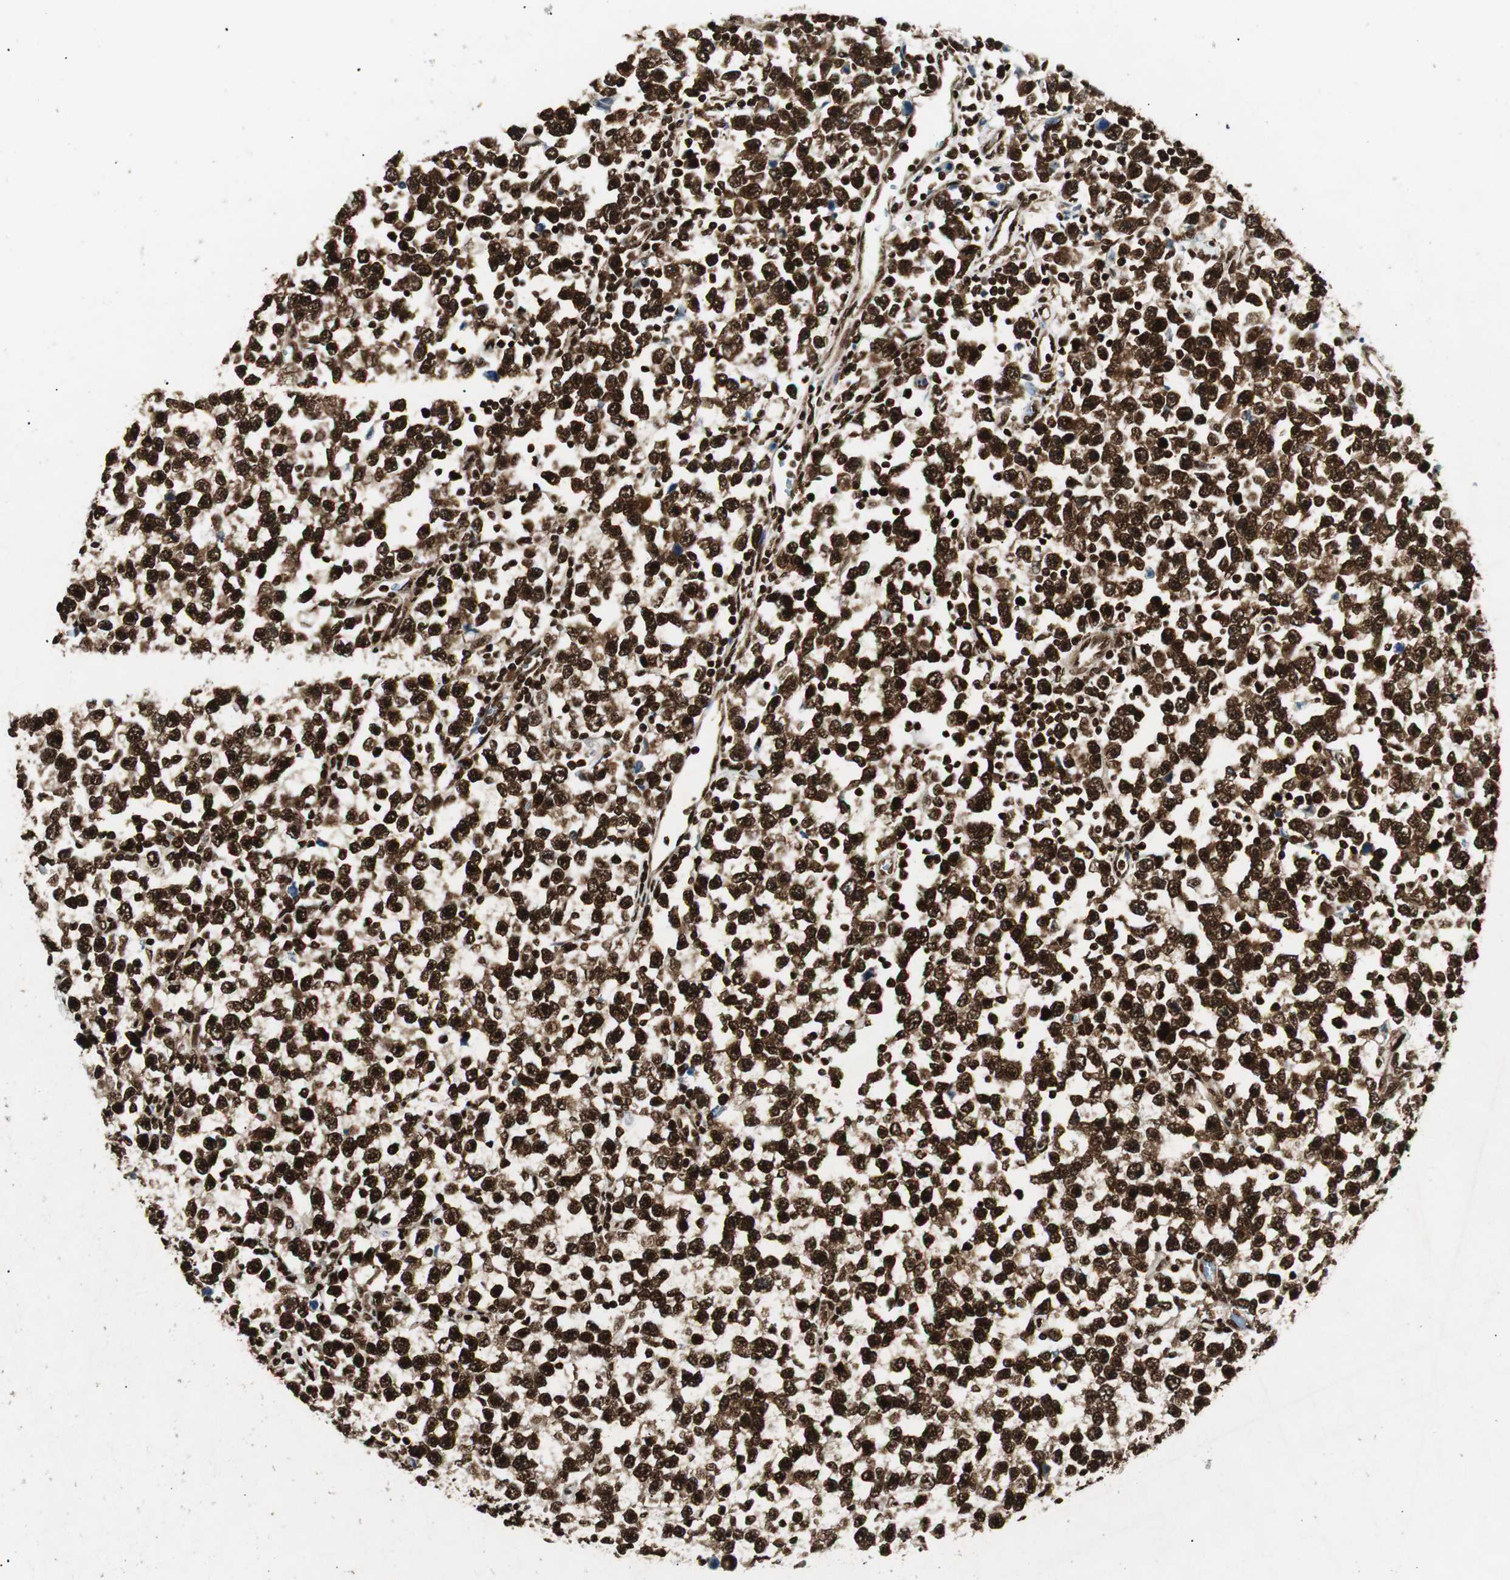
{"staining": {"intensity": "strong", "quantity": ">75%", "location": "nuclear"}, "tissue": "testis cancer", "cell_type": "Tumor cells", "image_type": "cancer", "snomed": [{"axis": "morphology", "description": "Seminoma, NOS"}, {"axis": "topography", "description": "Testis"}], "caption": "Seminoma (testis) was stained to show a protein in brown. There is high levels of strong nuclear expression in approximately >75% of tumor cells.", "gene": "EWSR1", "patient": {"sex": "male", "age": 43}}